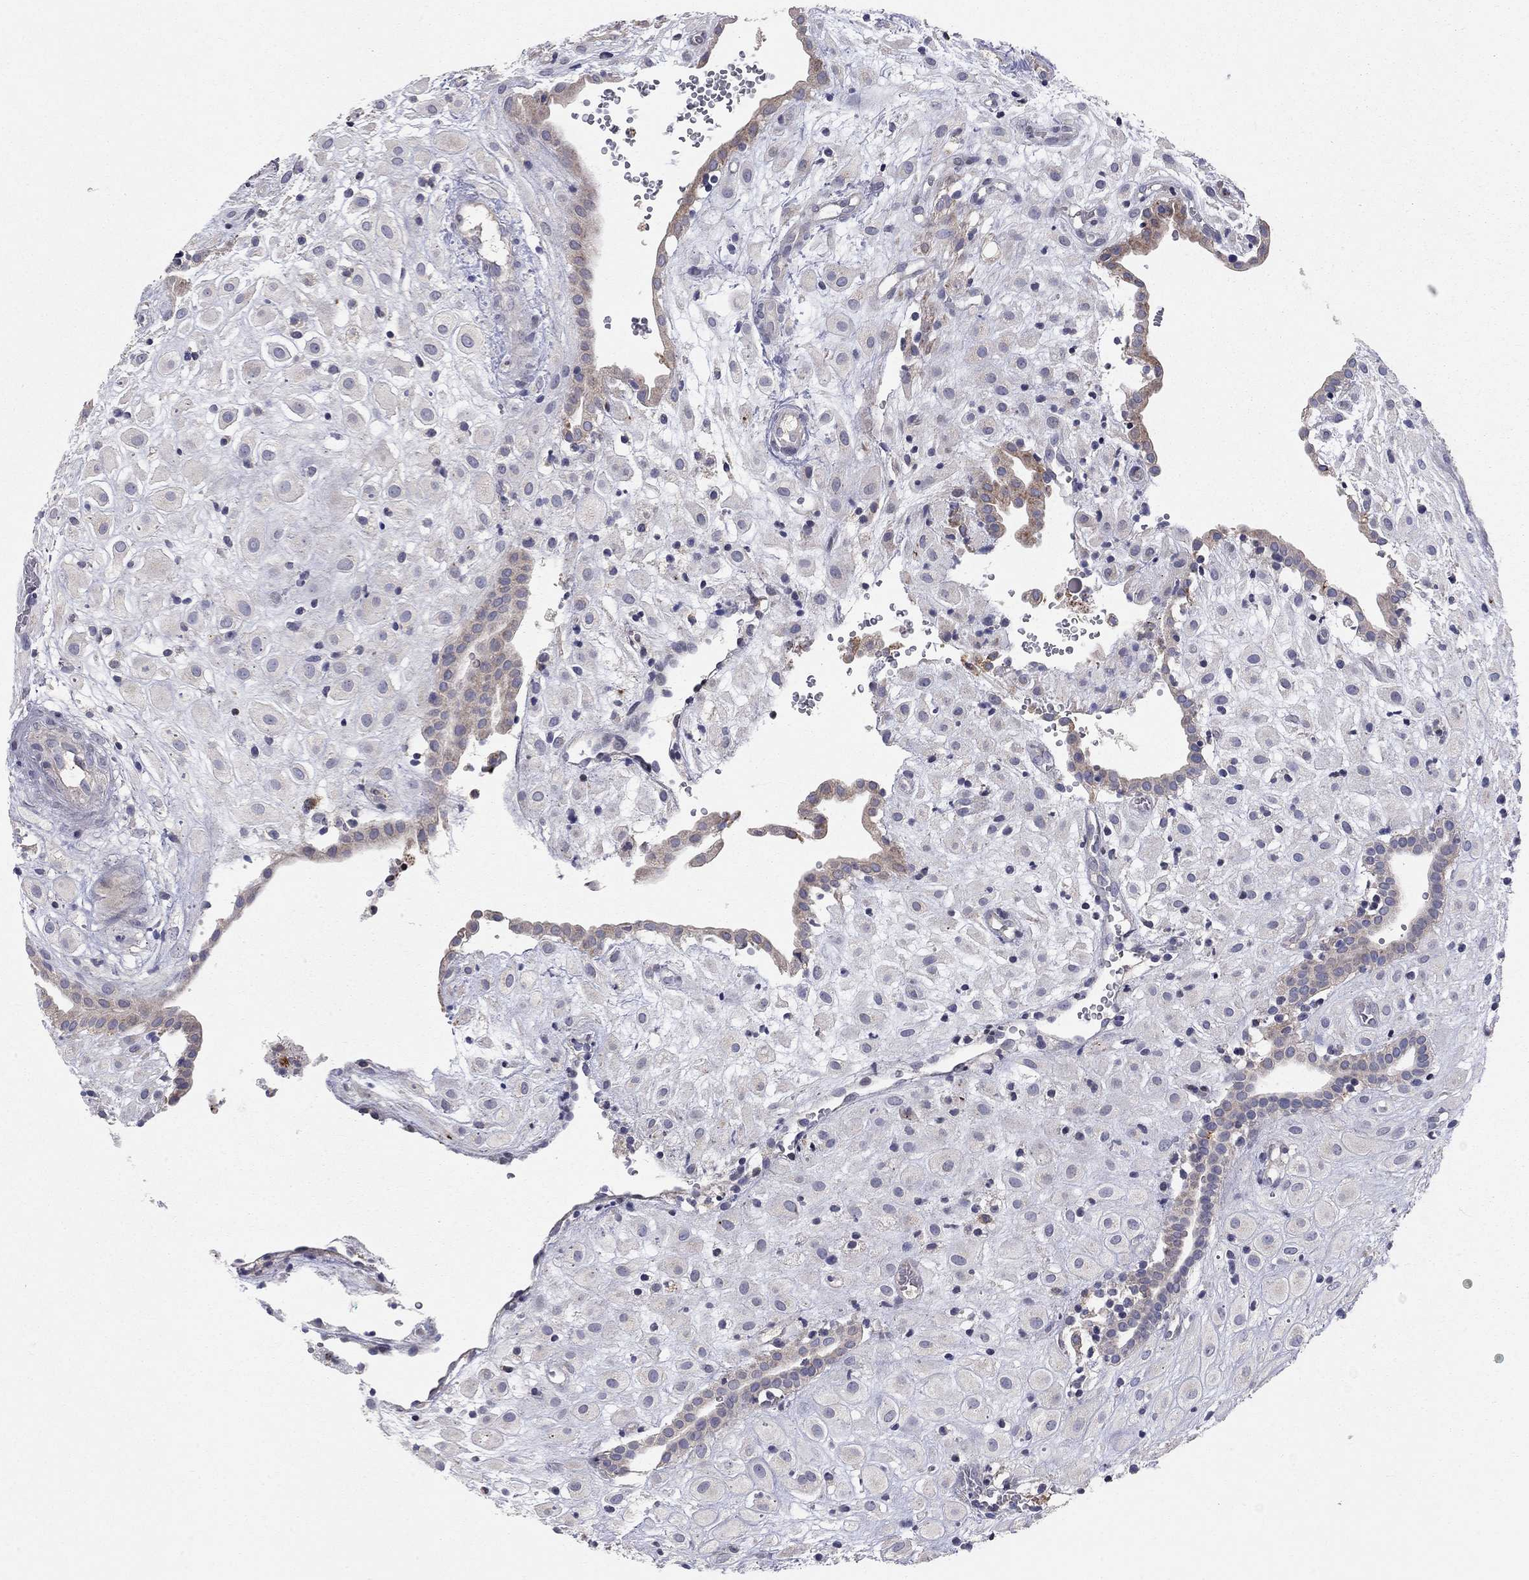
{"staining": {"intensity": "weak", "quantity": "<25%", "location": "cytoplasmic/membranous"}, "tissue": "placenta", "cell_type": "Decidual cells", "image_type": "normal", "snomed": [{"axis": "morphology", "description": "Normal tissue, NOS"}, {"axis": "topography", "description": "Placenta"}], "caption": "Decidual cells show no significant protein positivity in normal placenta.", "gene": "ERN2", "patient": {"sex": "female", "age": 24}}